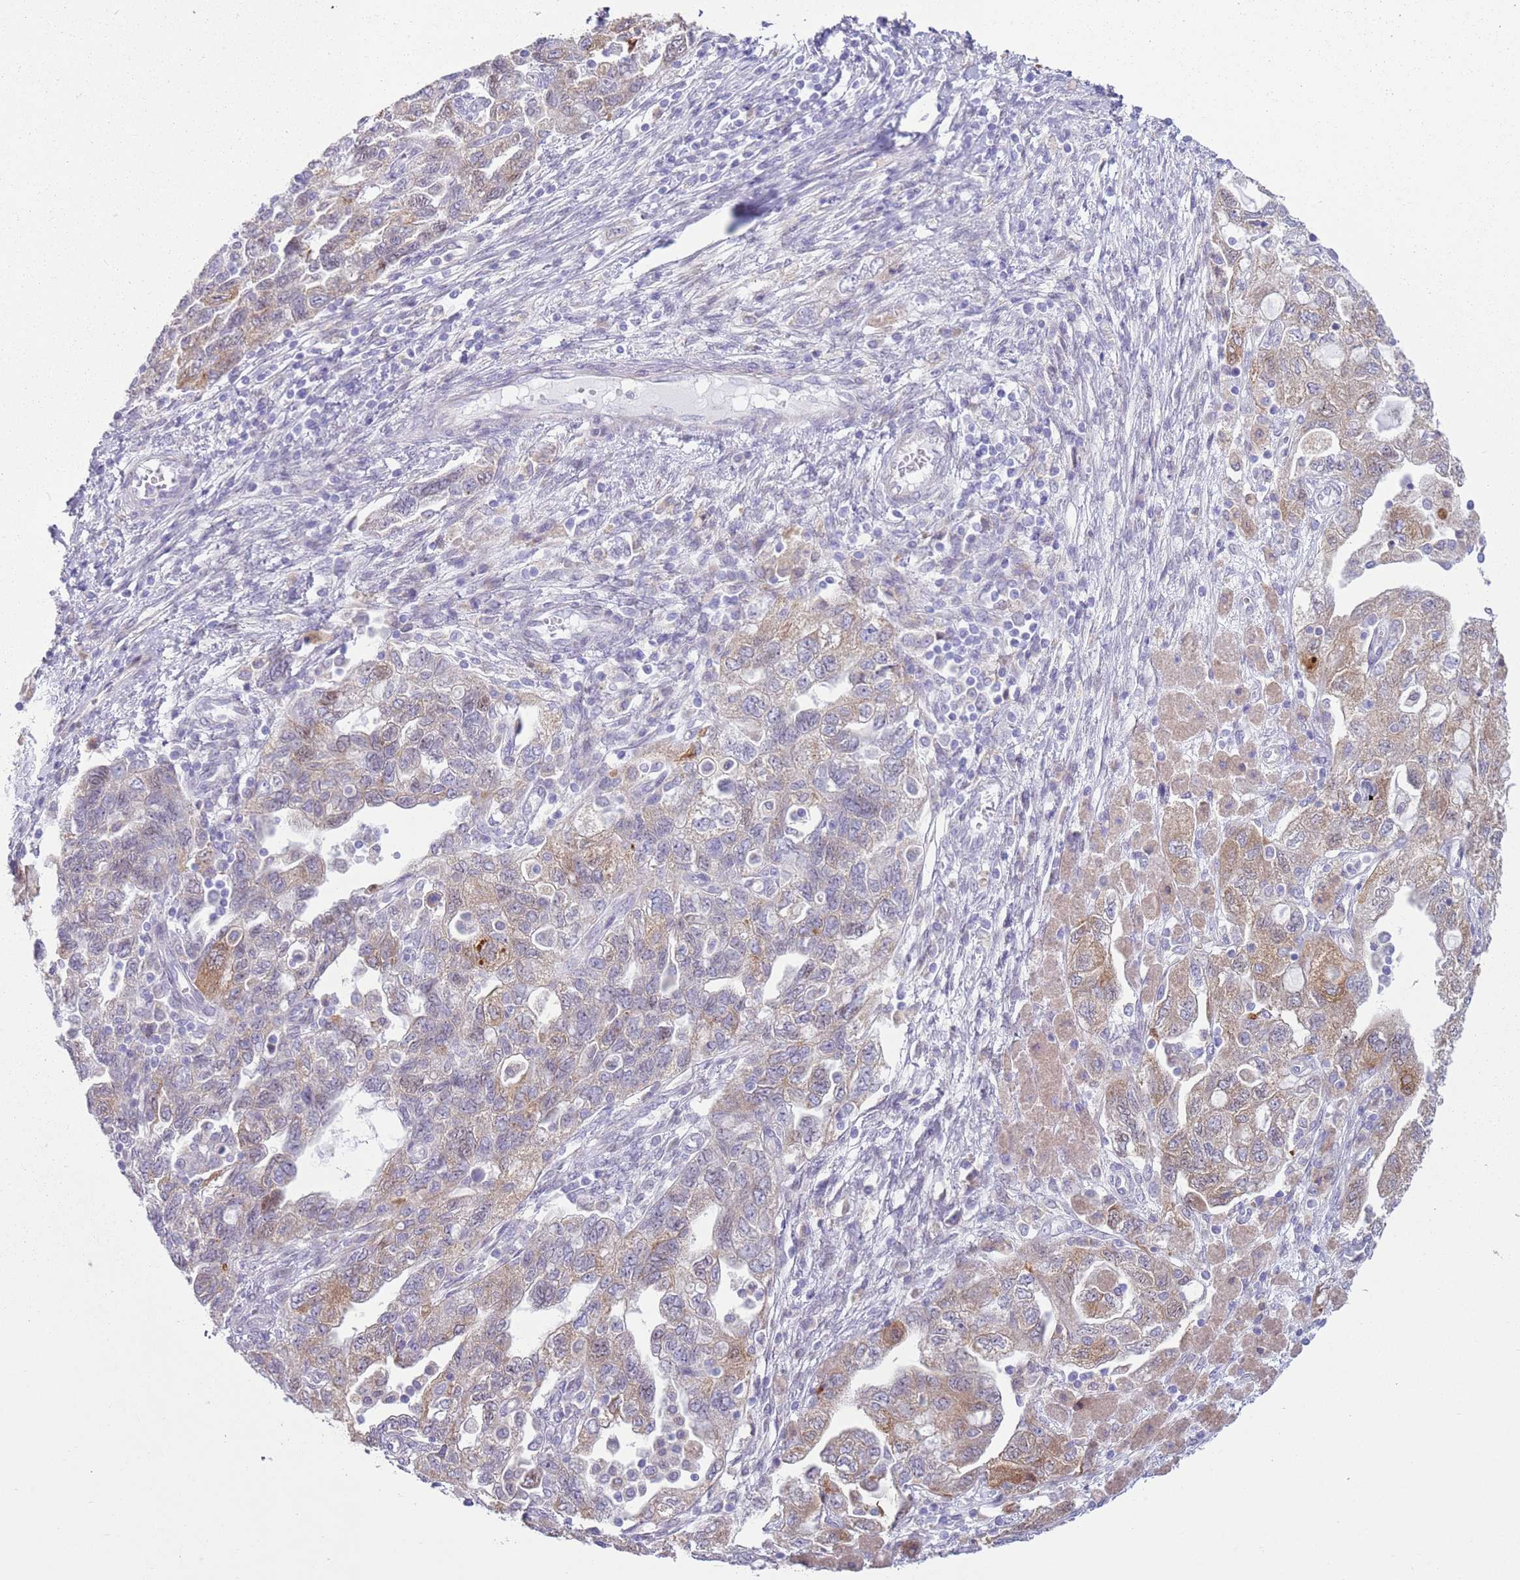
{"staining": {"intensity": "moderate", "quantity": "25%-75%", "location": "cytoplasmic/membranous"}, "tissue": "ovarian cancer", "cell_type": "Tumor cells", "image_type": "cancer", "snomed": [{"axis": "morphology", "description": "Carcinoma, NOS"}, {"axis": "morphology", "description": "Cystadenocarcinoma, serous, NOS"}, {"axis": "topography", "description": "Ovary"}], "caption": "Protein analysis of ovarian cancer (carcinoma) tissue demonstrates moderate cytoplasmic/membranous expression in approximately 25%-75% of tumor cells.", "gene": "OAF", "patient": {"sex": "female", "age": 69}}